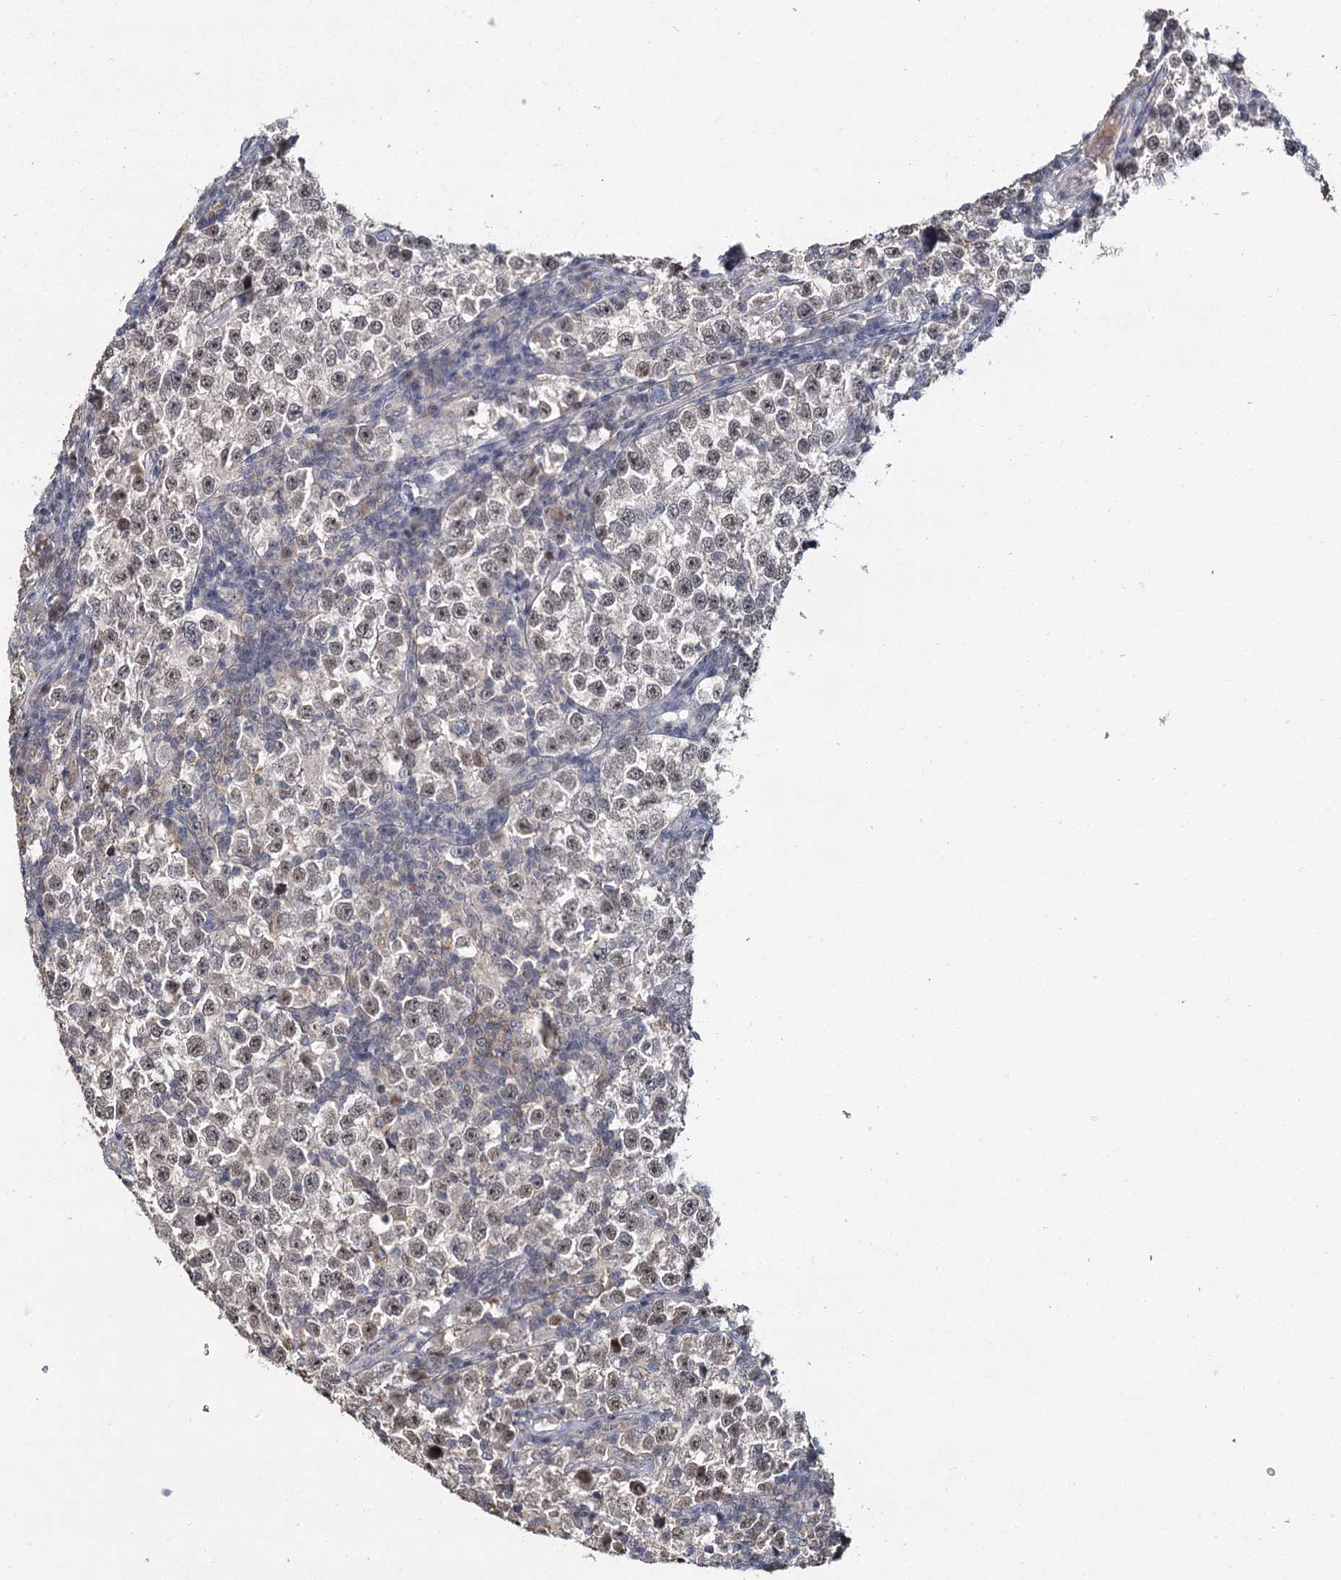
{"staining": {"intensity": "weak", "quantity": "<25%", "location": "nuclear"}, "tissue": "testis cancer", "cell_type": "Tumor cells", "image_type": "cancer", "snomed": [{"axis": "morphology", "description": "Normal tissue, NOS"}, {"axis": "morphology", "description": "Seminoma, NOS"}, {"axis": "topography", "description": "Testis"}], "caption": "Testis cancer was stained to show a protein in brown. There is no significant staining in tumor cells.", "gene": "MUCL1", "patient": {"sex": "male", "age": 43}}